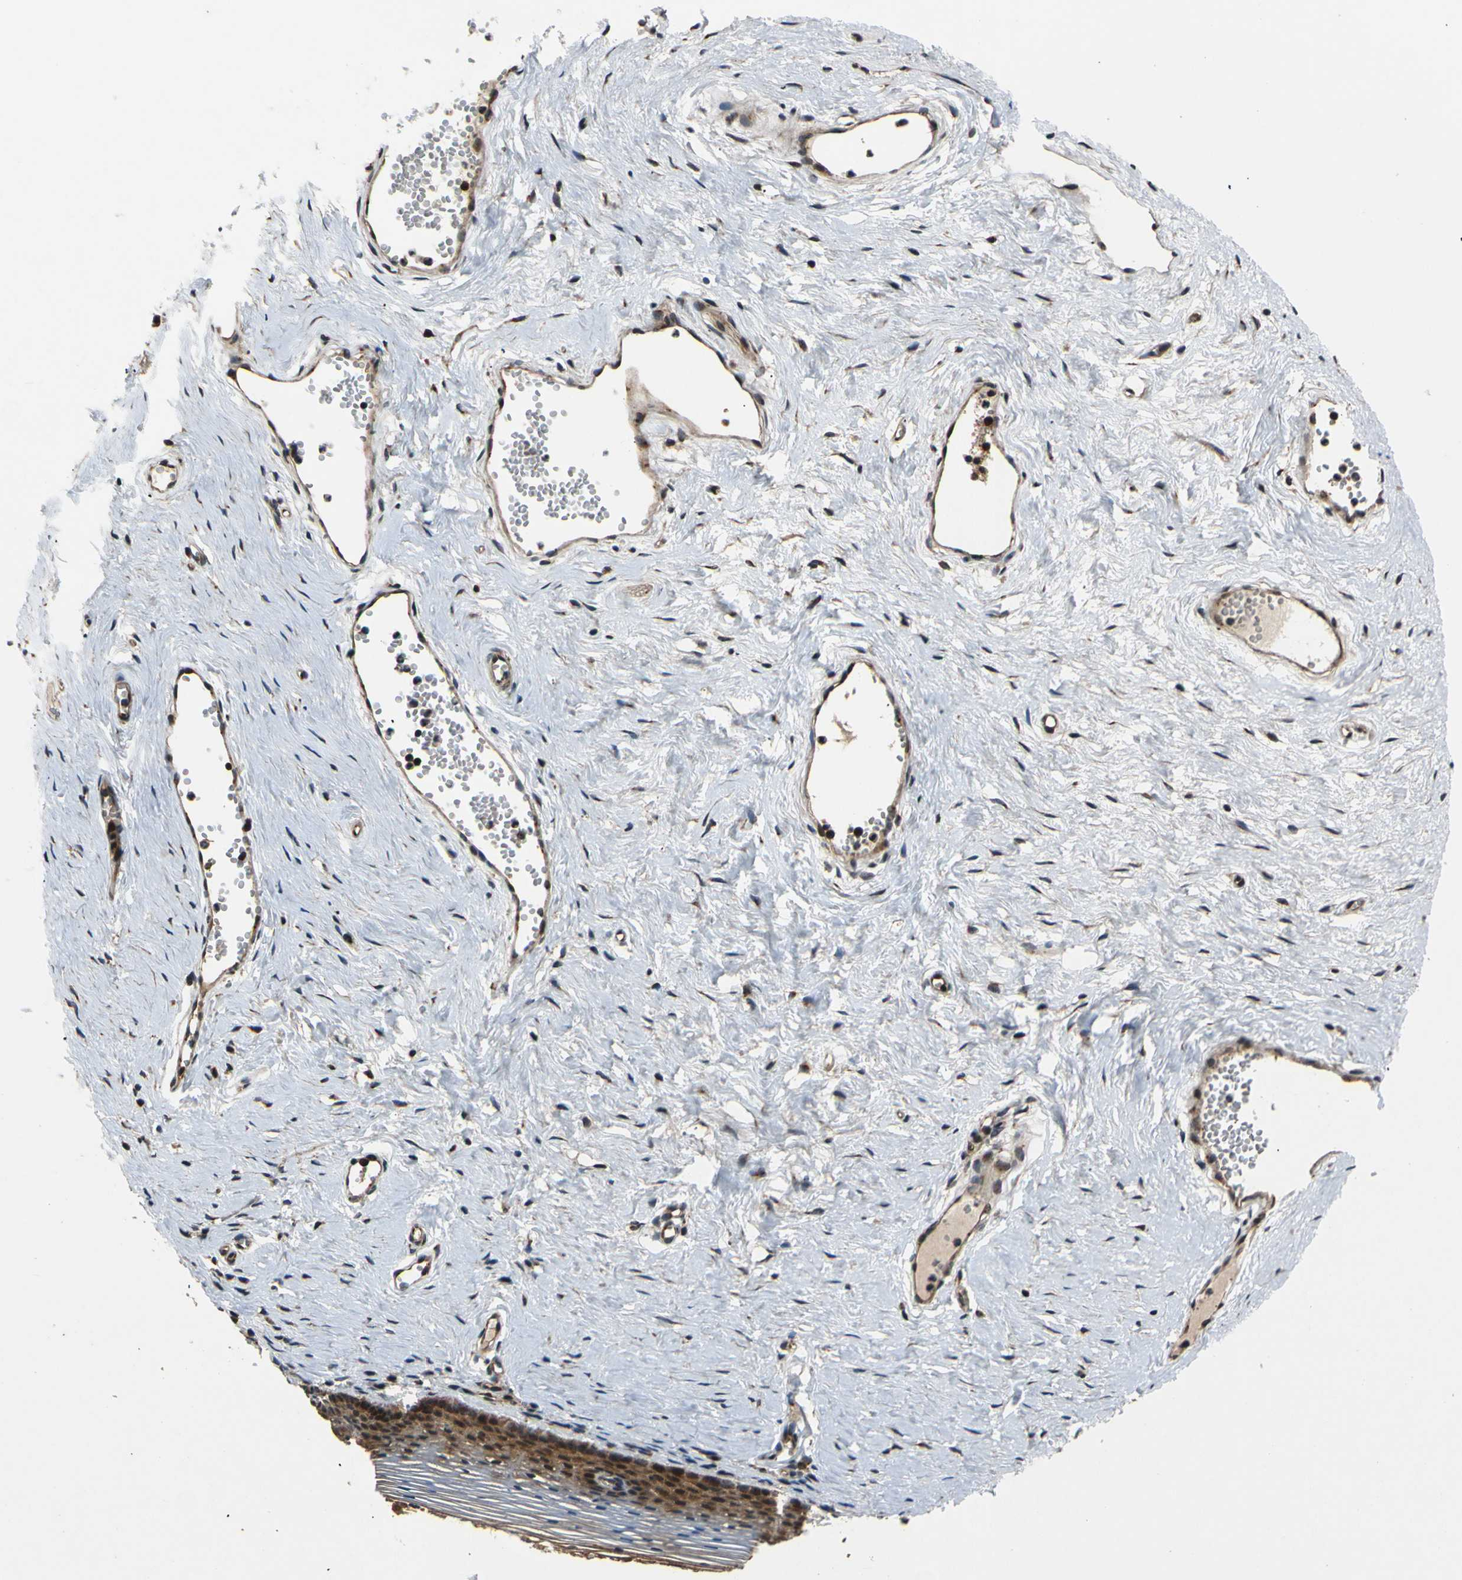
{"staining": {"intensity": "moderate", "quantity": ">75%", "location": "cytoplasmic/membranous"}, "tissue": "vagina", "cell_type": "Squamous epithelial cells", "image_type": "normal", "snomed": [{"axis": "morphology", "description": "Normal tissue, NOS"}, {"axis": "topography", "description": "Vagina"}], "caption": "Approximately >75% of squamous epithelial cells in normal vagina show moderate cytoplasmic/membranous protein expression as visualized by brown immunohistochemical staining.", "gene": "AKAP9", "patient": {"sex": "female", "age": 32}}